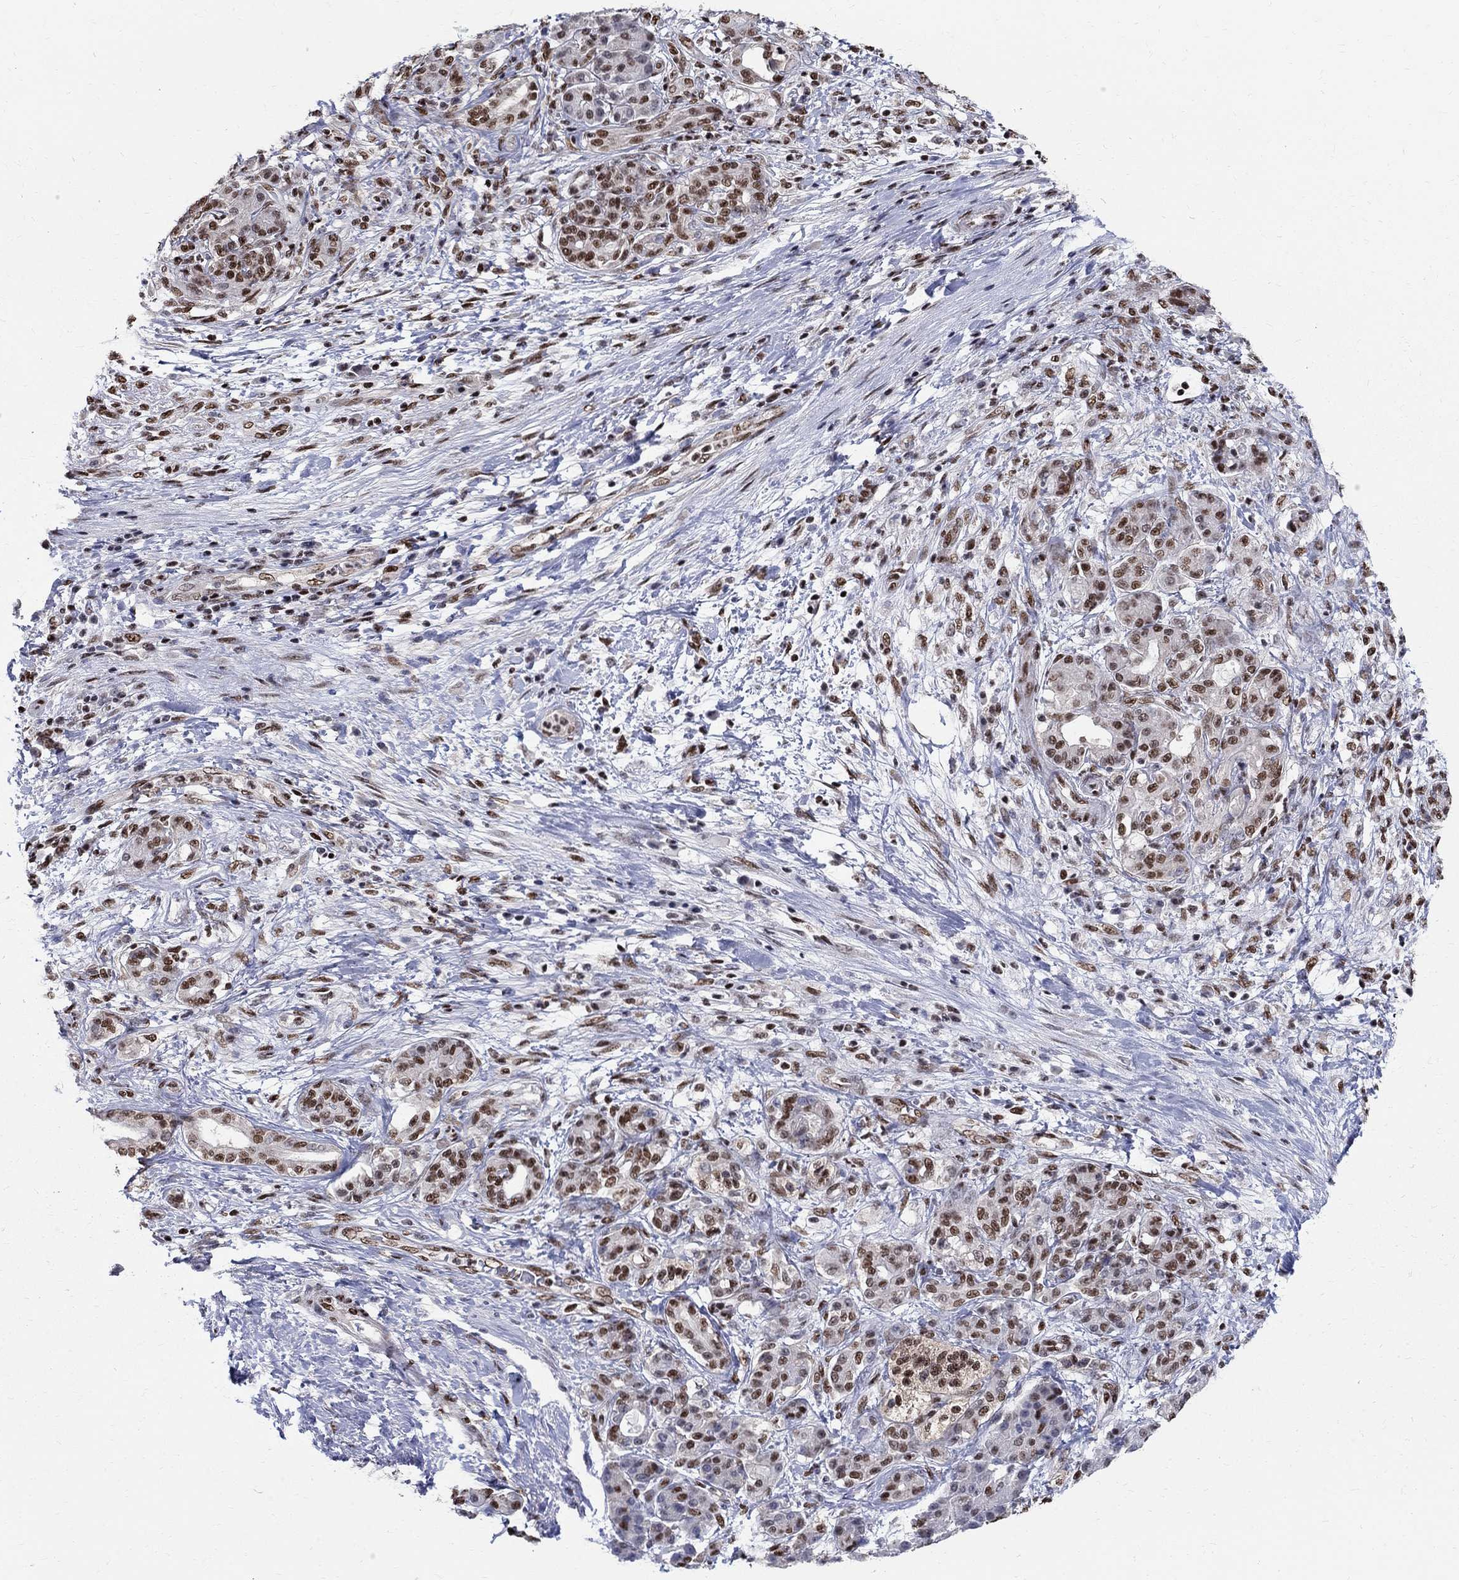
{"staining": {"intensity": "strong", "quantity": "25%-75%", "location": "nuclear"}, "tissue": "pancreatic cancer", "cell_type": "Tumor cells", "image_type": "cancer", "snomed": [{"axis": "morphology", "description": "Adenocarcinoma, NOS"}, {"axis": "topography", "description": "Pancreas"}], "caption": "Pancreatic adenocarcinoma was stained to show a protein in brown. There is high levels of strong nuclear staining in about 25%-75% of tumor cells.", "gene": "FBXO16", "patient": {"sex": "female", "age": 73}}